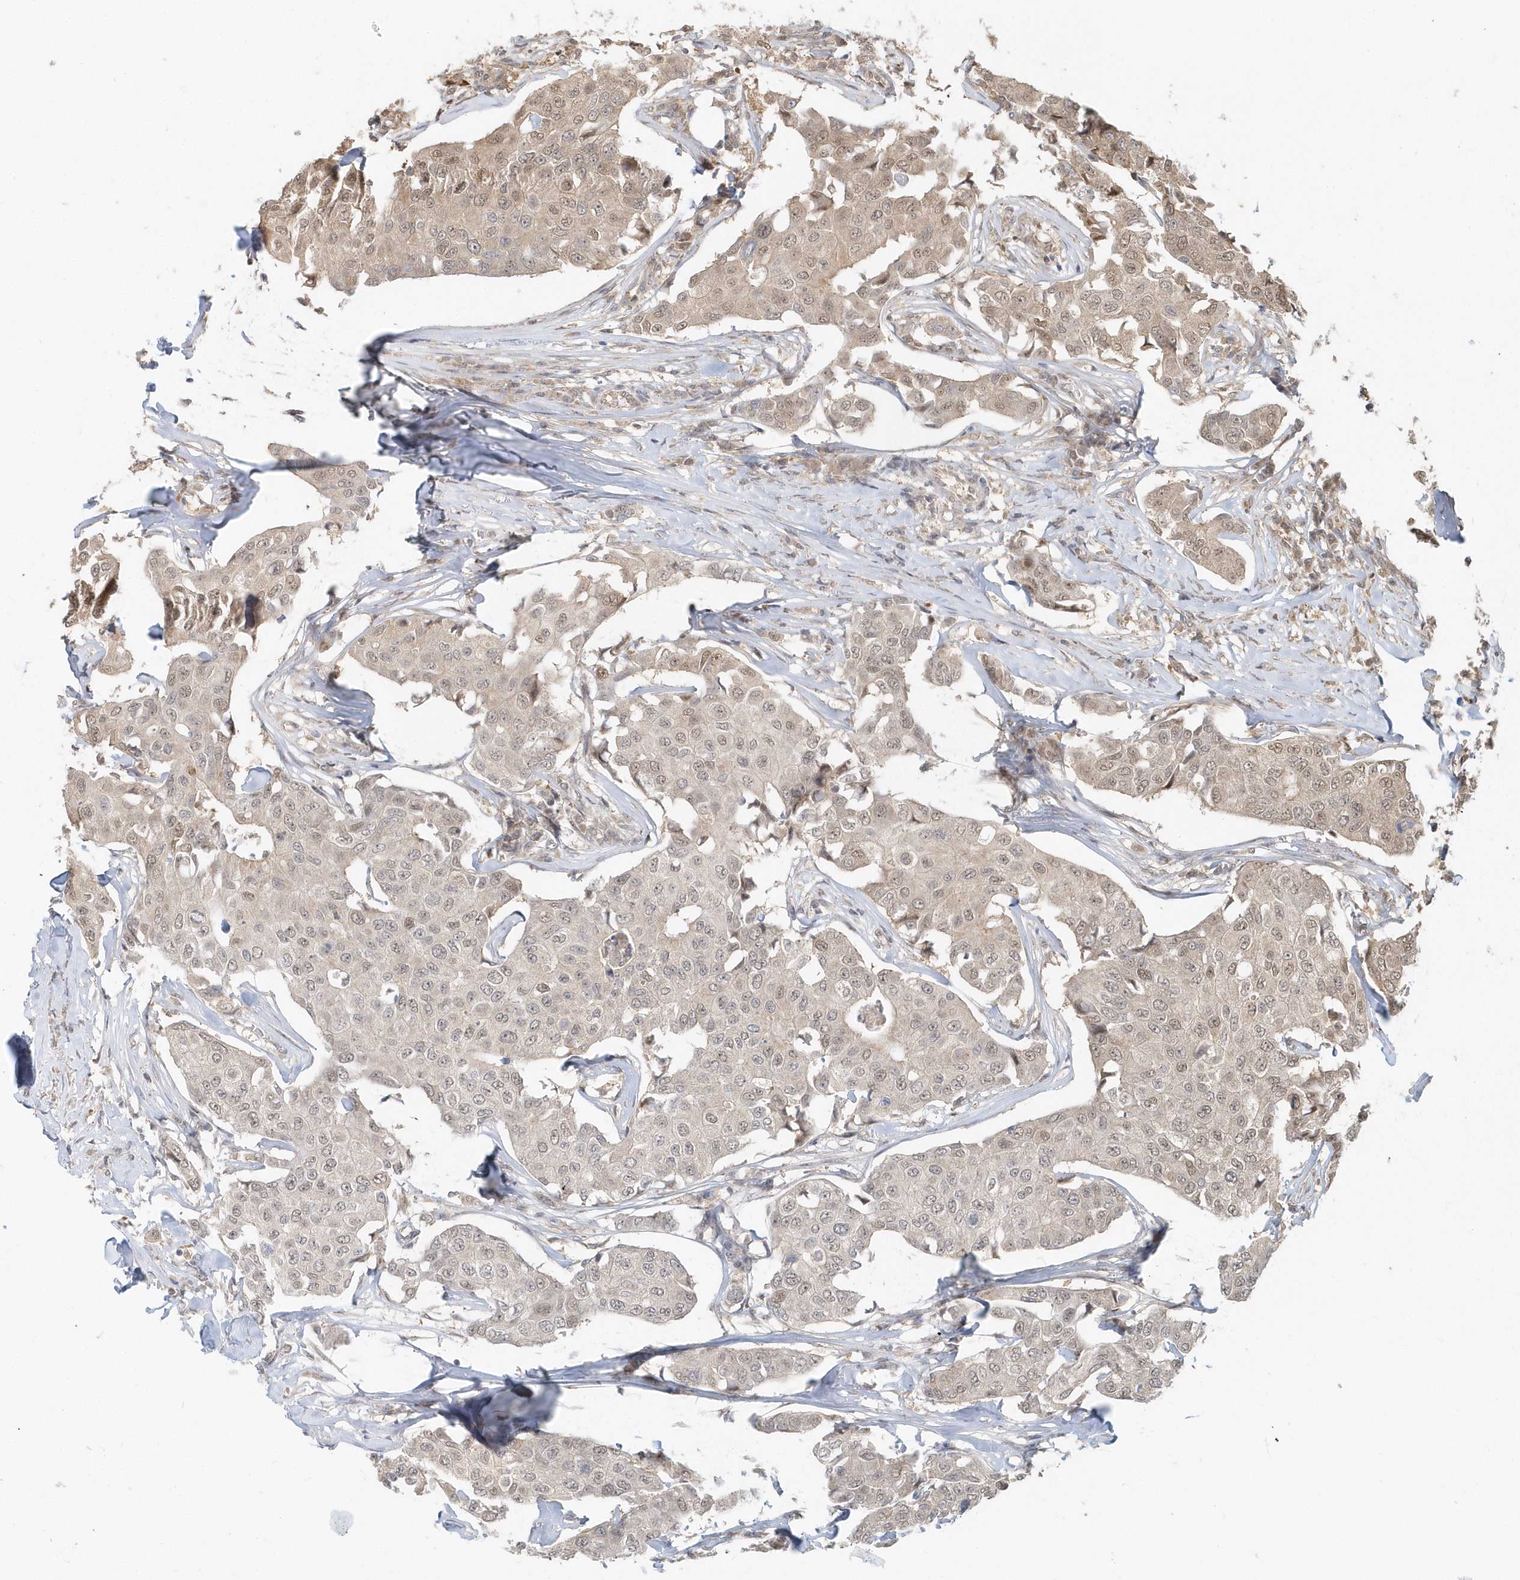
{"staining": {"intensity": "weak", "quantity": "25%-75%", "location": "nuclear"}, "tissue": "breast cancer", "cell_type": "Tumor cells", "image_type": "cancer", "snomed": [{"axis": "morphology", "description": "Duct carcinoma"}, {"axis": "topography", "description": "Breast"}], "caption": "This is a histology image of IHC staining of breast cancer (intraductal carcinoma), which shows weak staining in the nuclear of tumor cells.", "gene": "PSMD6", "patient": {"sex": "female", "age": 80}}